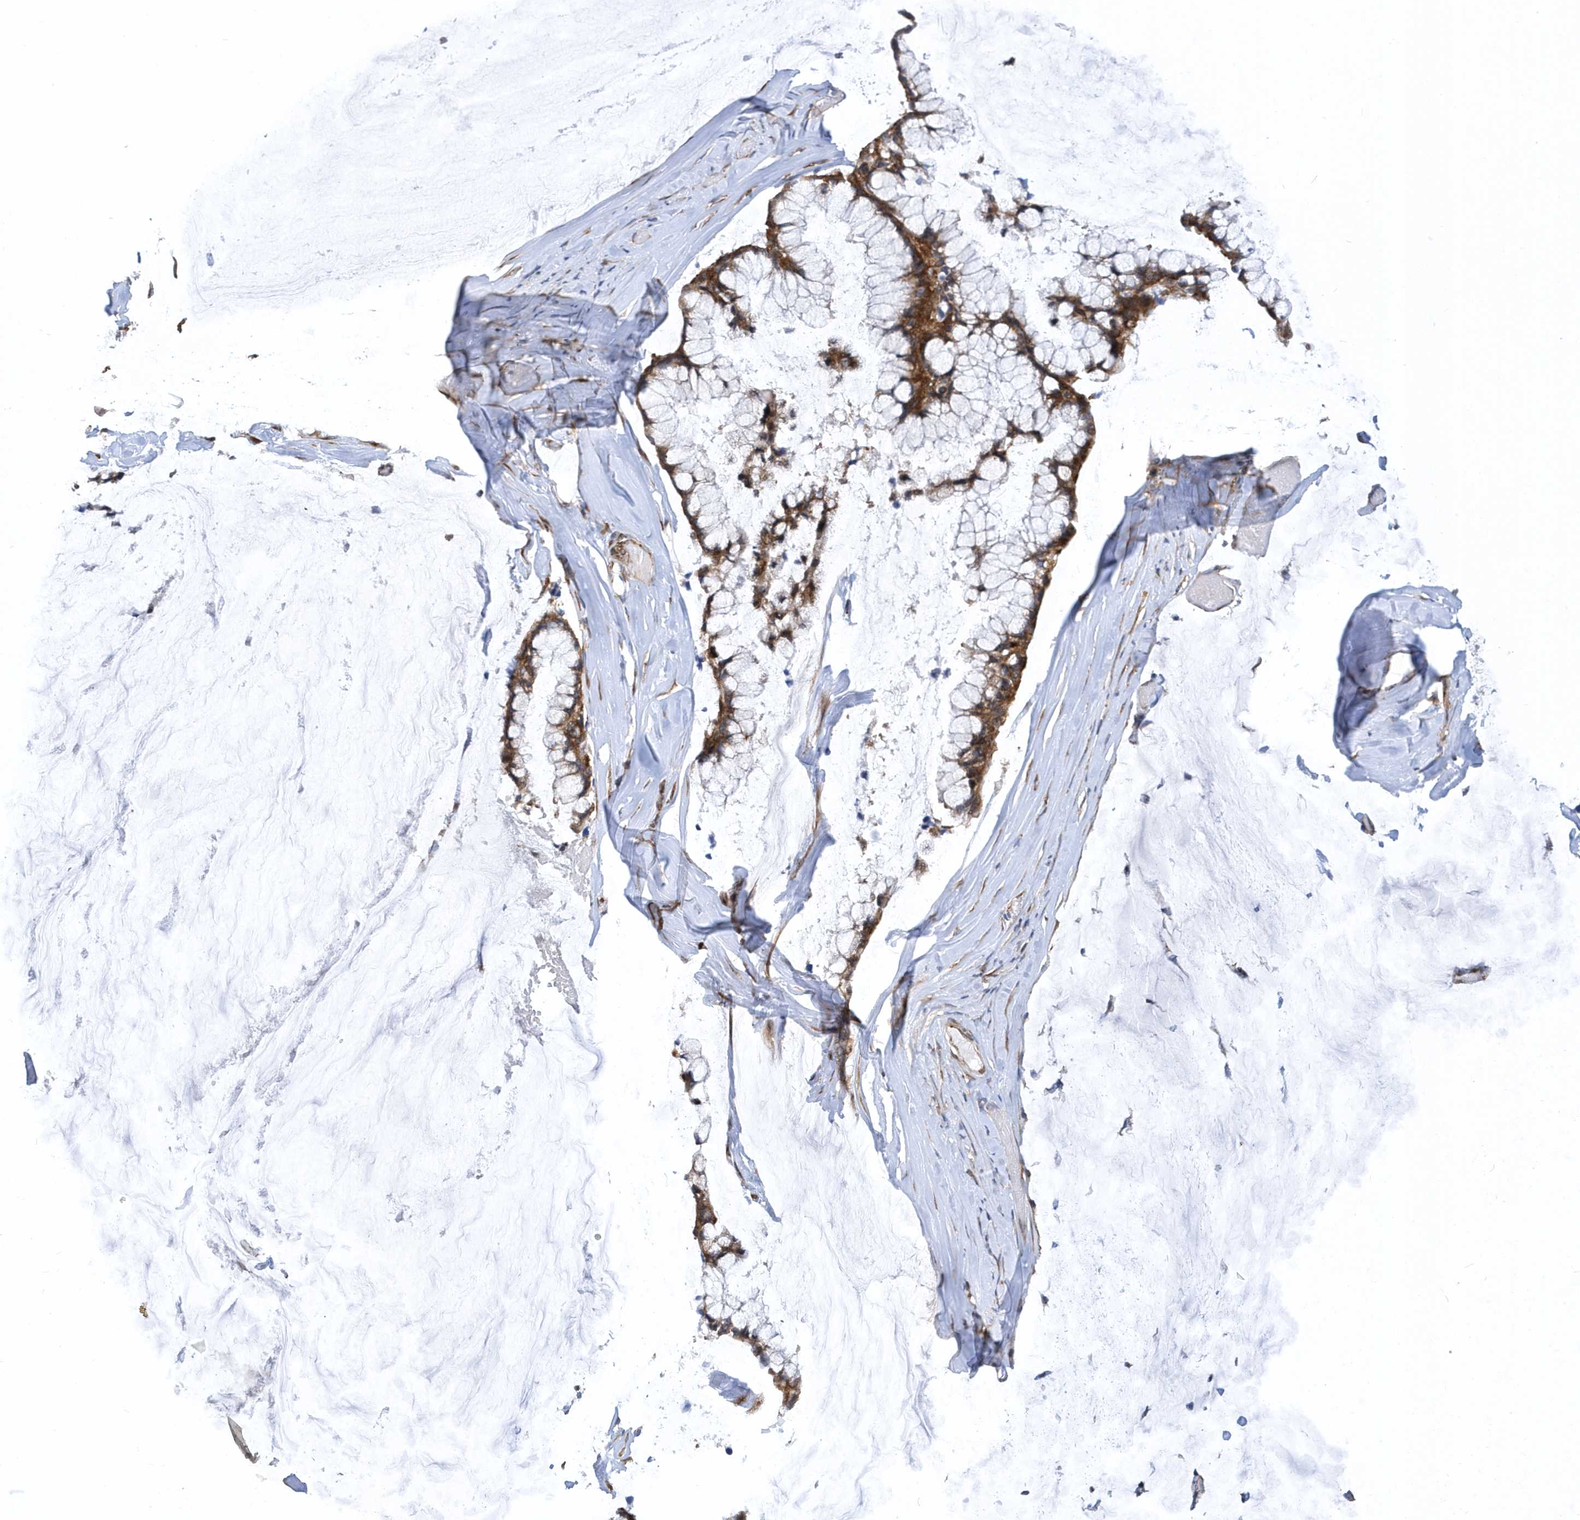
{"staining": {"intensity": "strong", "quantity": ">75%", "location": "cytoplasmic/membranous"}, "tissue": "ovarian cancer", "cell_type": "Tumor cells", "image_type": "cancer", "snomed": [{"axis": "morphology", "description": "Cystadenocarcinoma, mucinous, NOS"}, {"axis": "topography", "description": "Ovary"}], "caption": "This histopathology image shows mucinous cystadenocarcinoma (ovarian) stained with immunohistochemistry to label a protein in brown. The cytoplasmic/membranous of tumor cells show strong positivity for the protein. Nuclei are counter-stained blue.", "gene": "PHF1", "patient": {"sex": "female", "age": 39}}